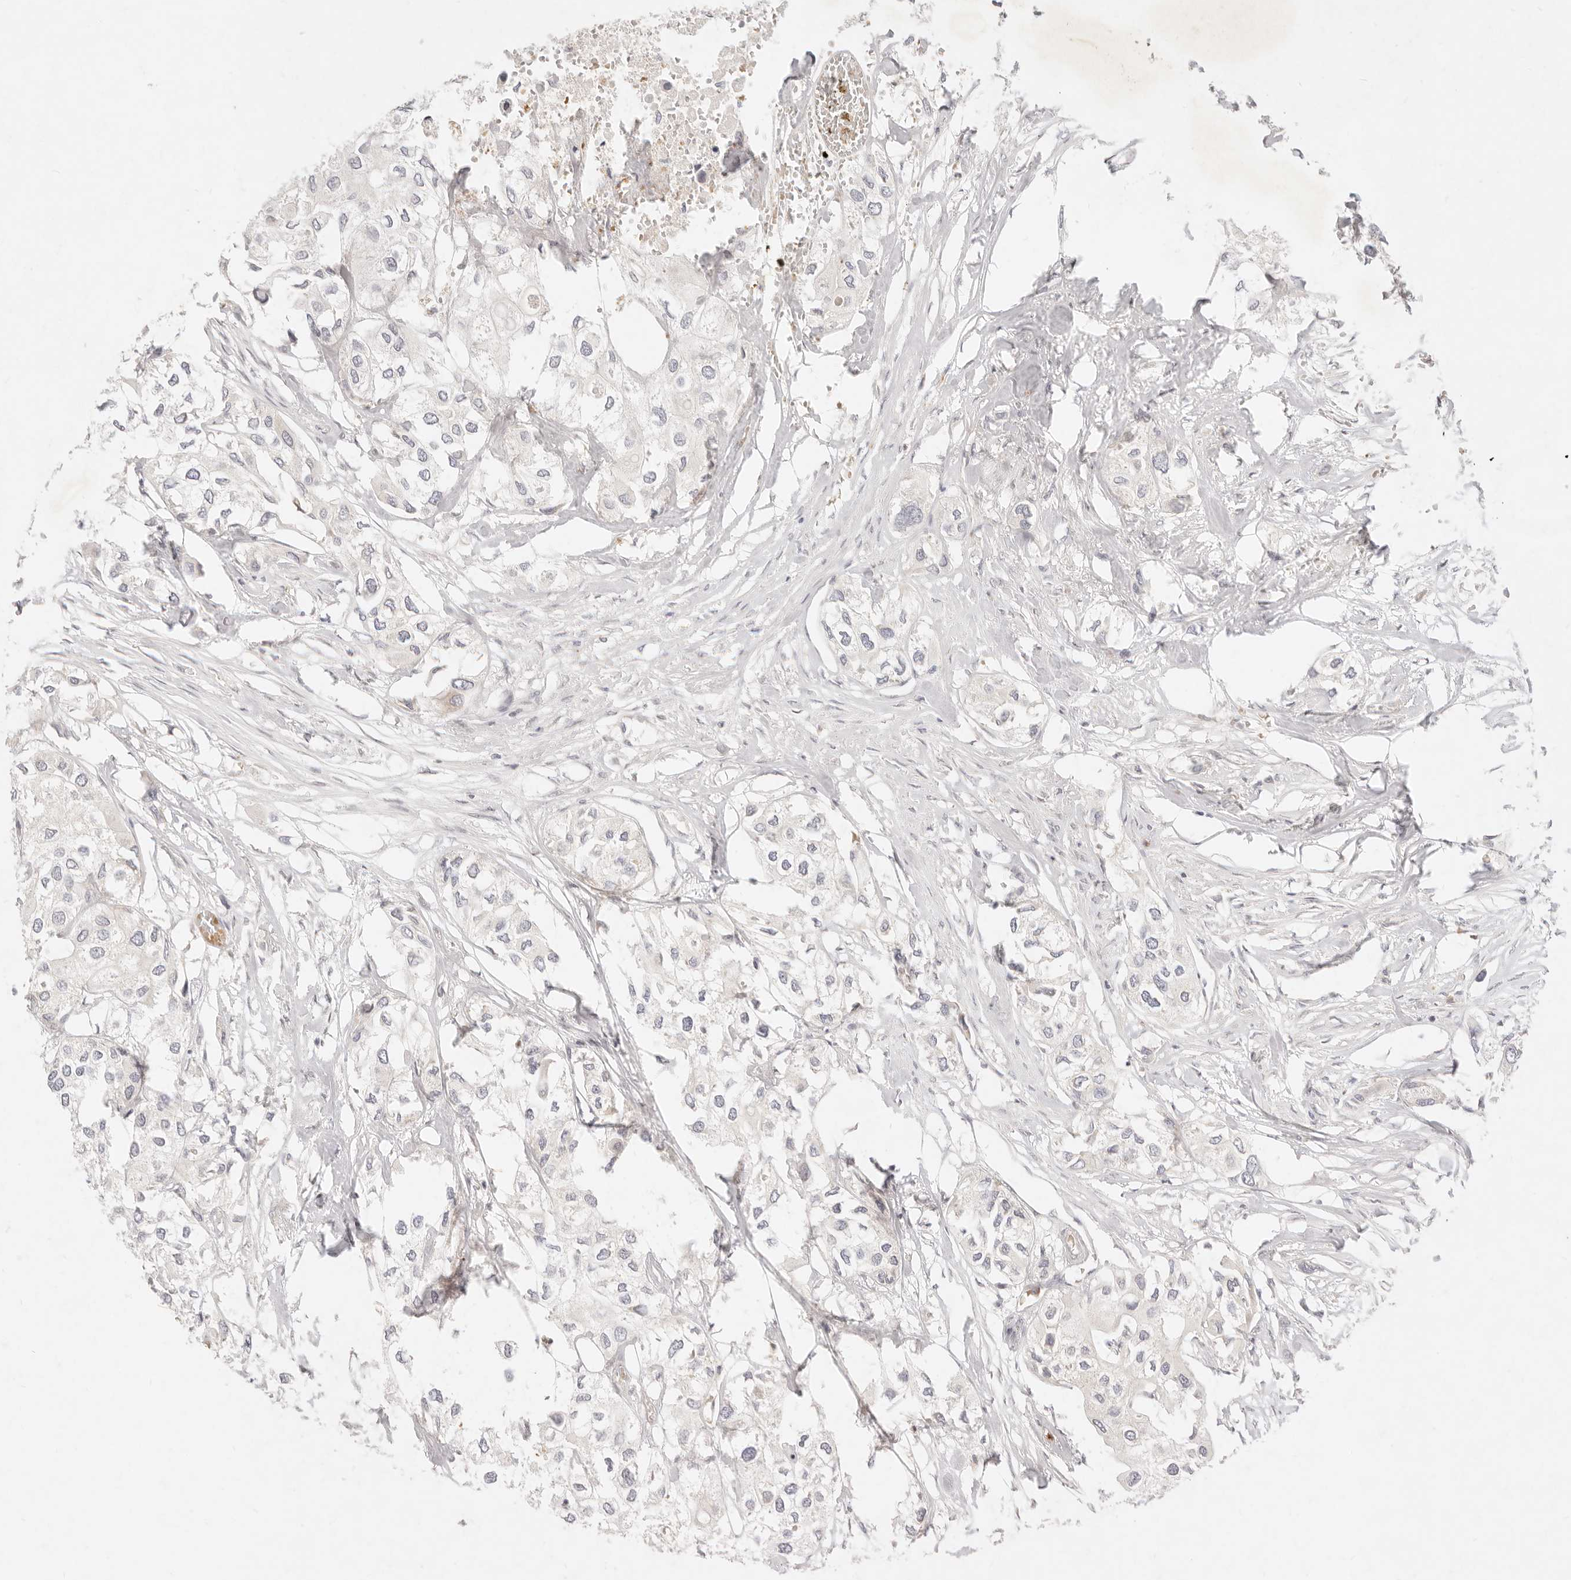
{"staining": {"intensity": "negative", "quantity": "none", "location": "none"}, "tissue": "urothelial cancer", "cell_type": "Tumor cells", "image_type": "cancer", "snomed": [{"axis": "morphology", "description": "Urothelial carcinoma, High grade"}, {"axis": "topography", "description": "Urinary bladder"}], "caption": "The photomicrograph demonstrates no staining of tumor cells in urothelial cancer. (Immunohistochemistry, brightfield microscopy, high magnification).", "gene": "ASCL3", "patient": {"sex": "male", "age": 64}}